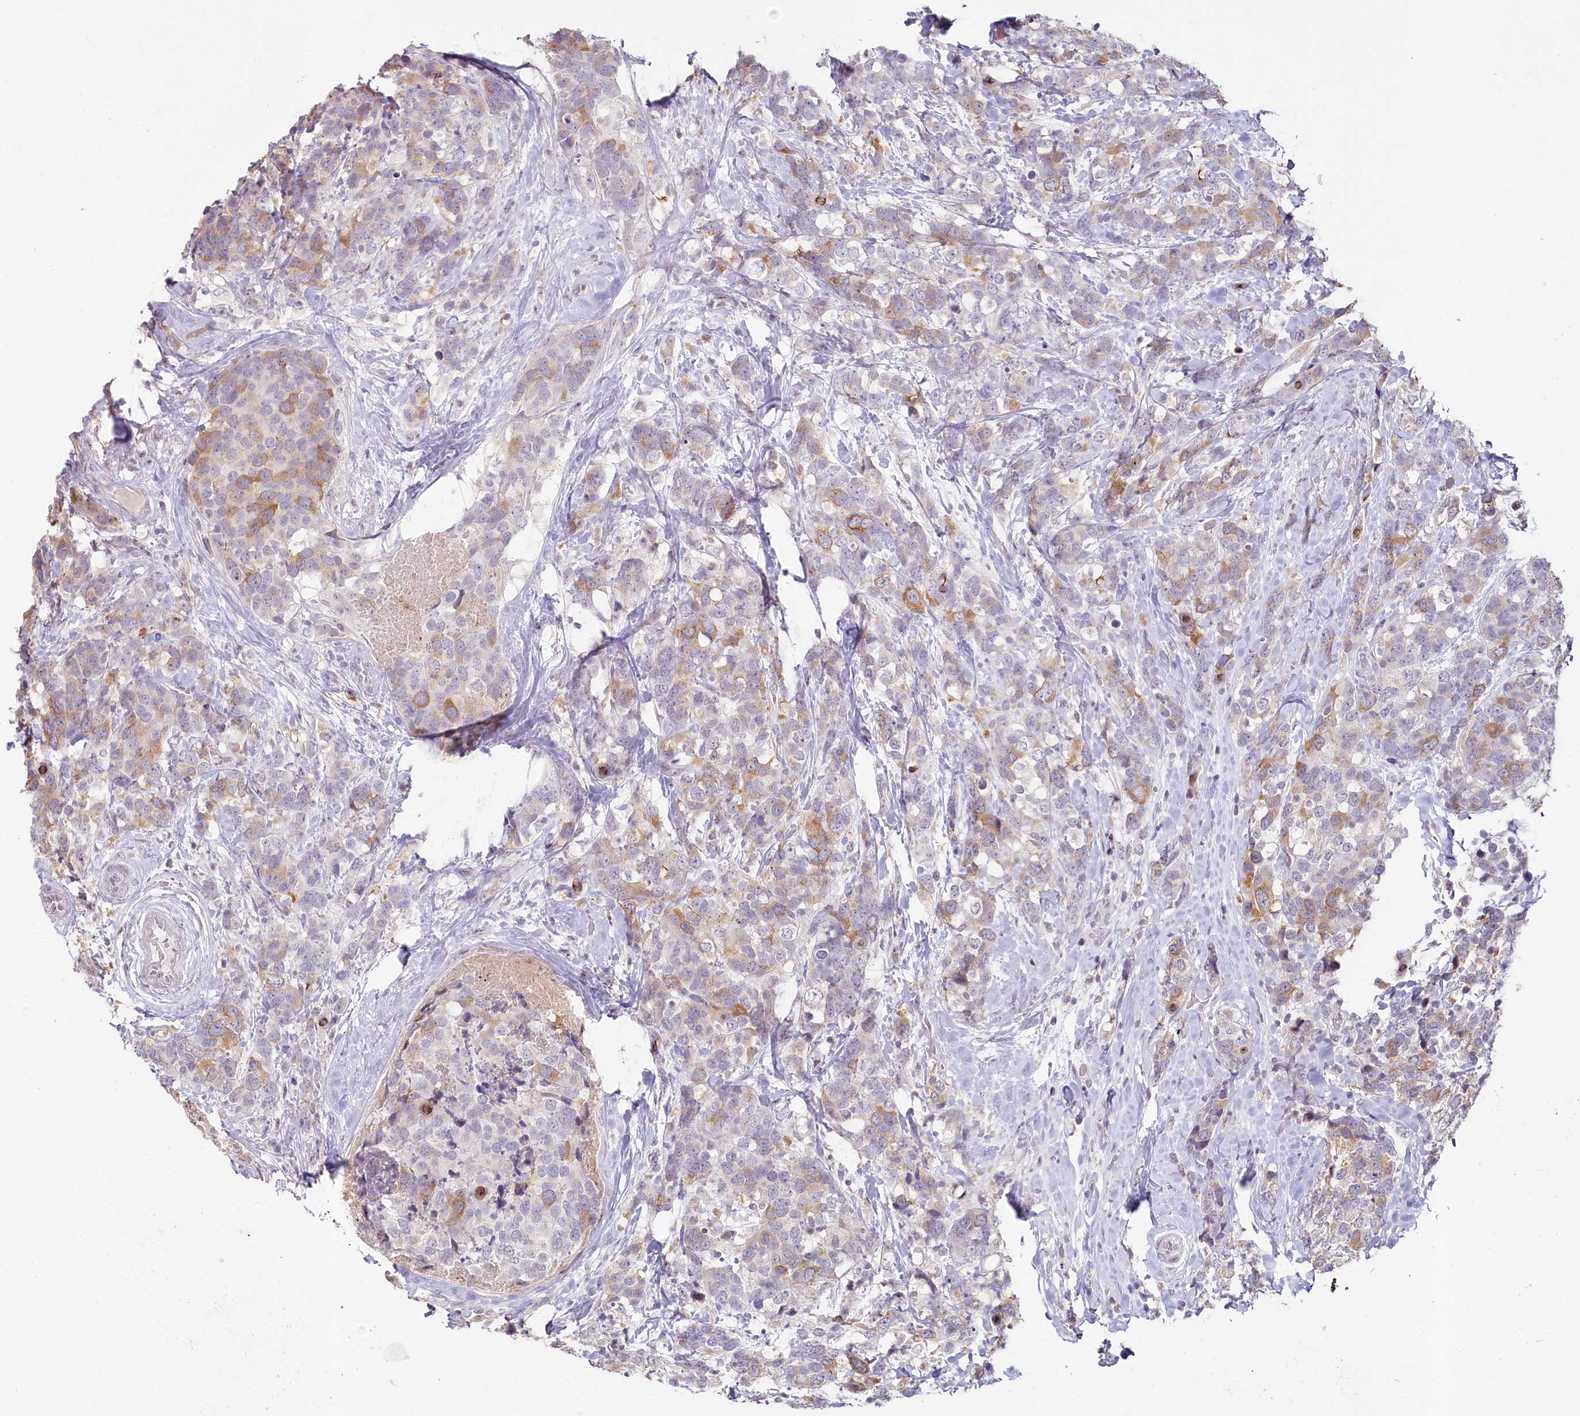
{"staining": {"intensity": "moderate", "quantity": "25%-75%", "location": "cytoplasmic/membranous"}, "tissue": "breast cancer", "cell_type": "Tumor cells", "image_type": "cancer", "snomed": [{"axis": "morphology", "description": "Lobular carcinoma"}, {"axis": "topography", "description": "Breast"}], "caption": "Tumor cells demonstrate medium levels of moderate cytoplasmic/membranous positivity in approximately 25%-75% of cells in human breast cancer.", "gene": "HPD", "patient": {"sex": "female", "age": 59}}